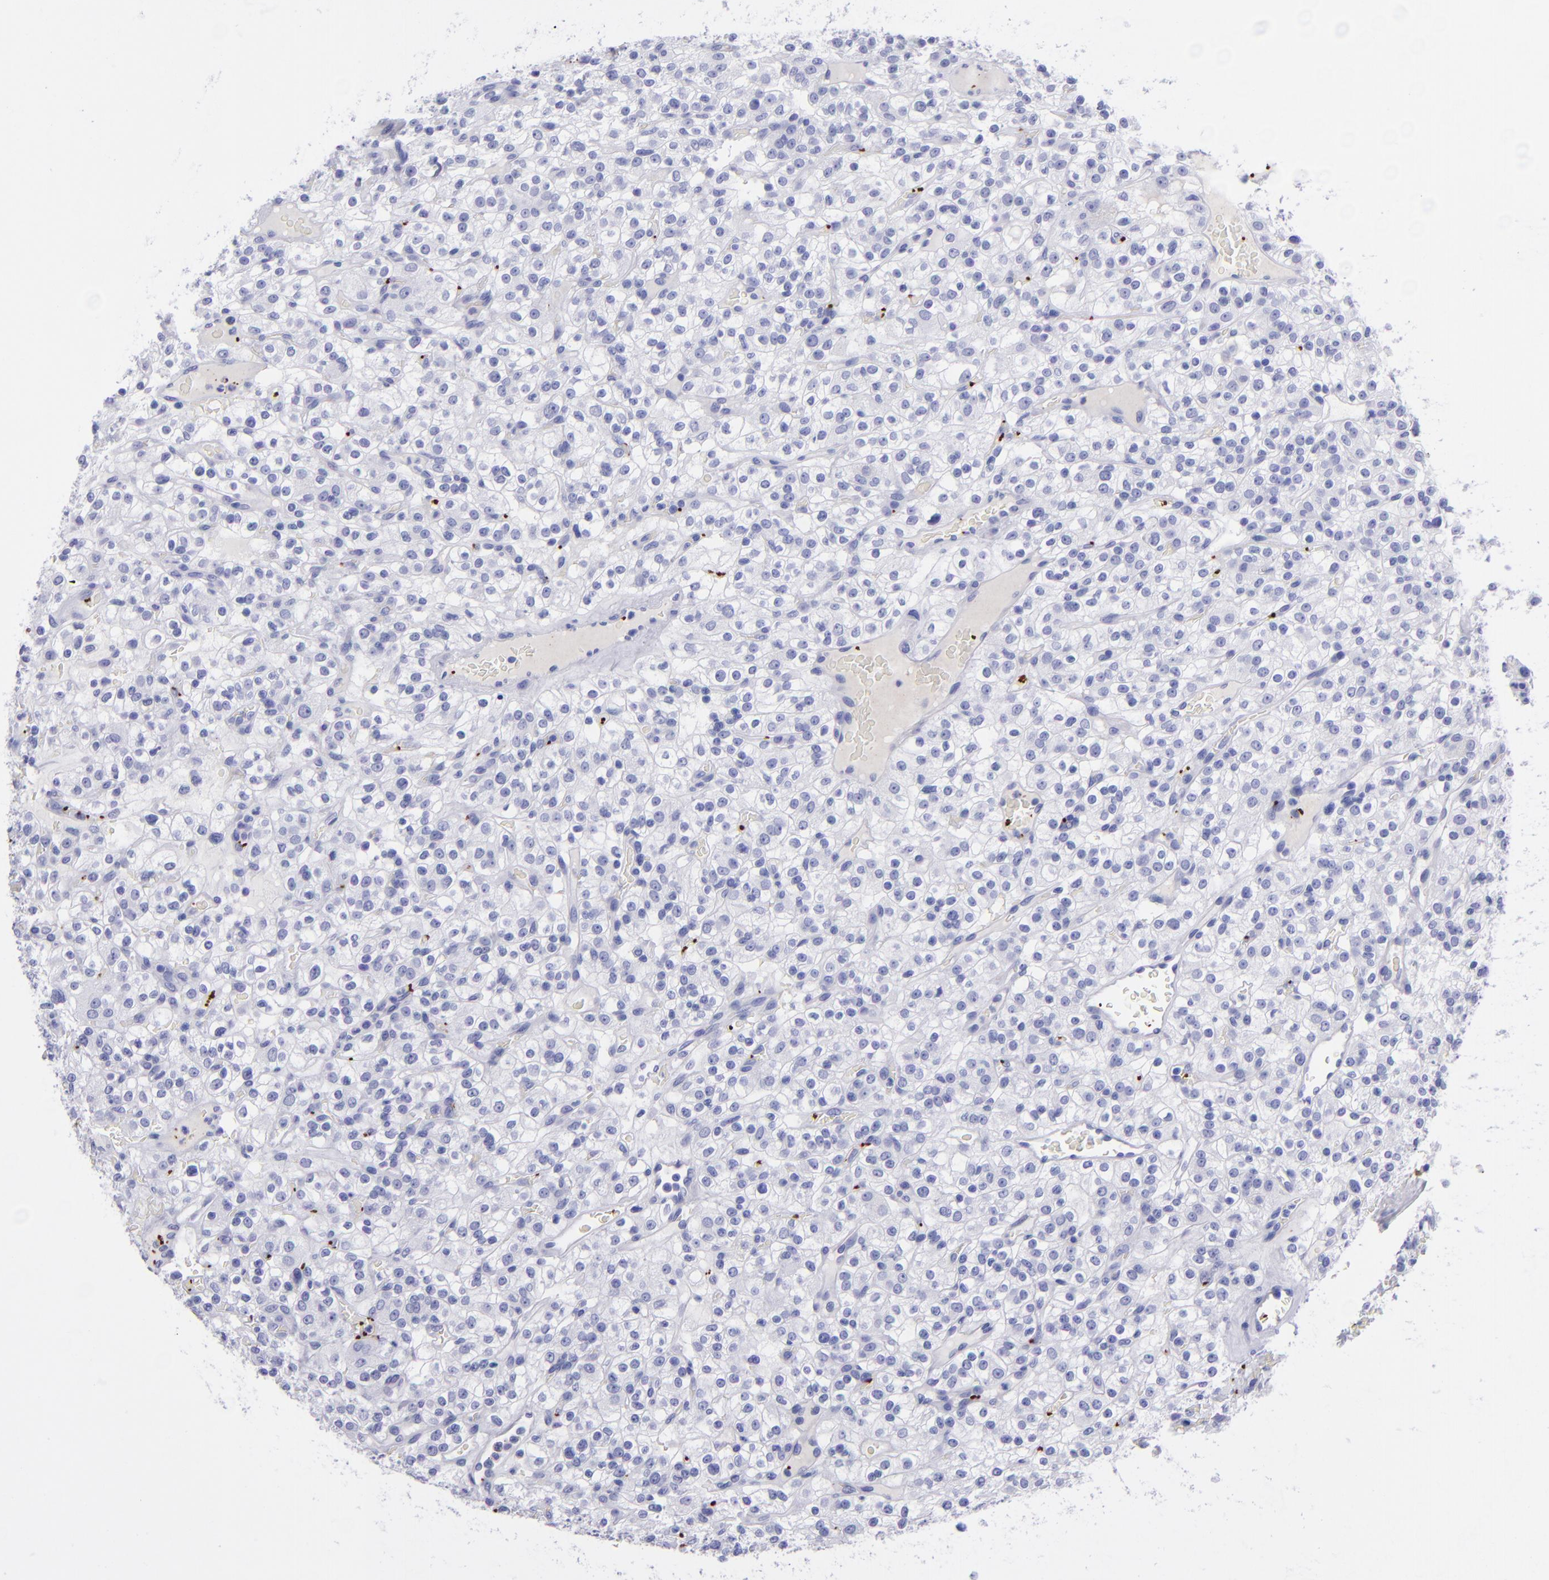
{"staining": {"intensity": "negative", "quantity": "none", "location": "none"}, "tissue": "renal cancer", "cell_type": "Tumor cells", "image_type": "cancer", "snomed": [{"axis": "morphology", "description": "Normal tissue, NOS"}, {"axis": "morphology", "description": "Adenocarcinoma, NOS"}, {"axis": "topography", "description": "Kidney"}], "caption": "Tumor cells are negative for brown protein staining in adenocarcinoma (renal). The staining was performed using DAB (3,3'-diaminobenzidine) to visualize the protein expression in brown, while the nuclei were stained in blue with hematoxylin (Magnification: 20x).", "gene": "EFCAB13", "patient": {"sex": "female", "age": 72}}